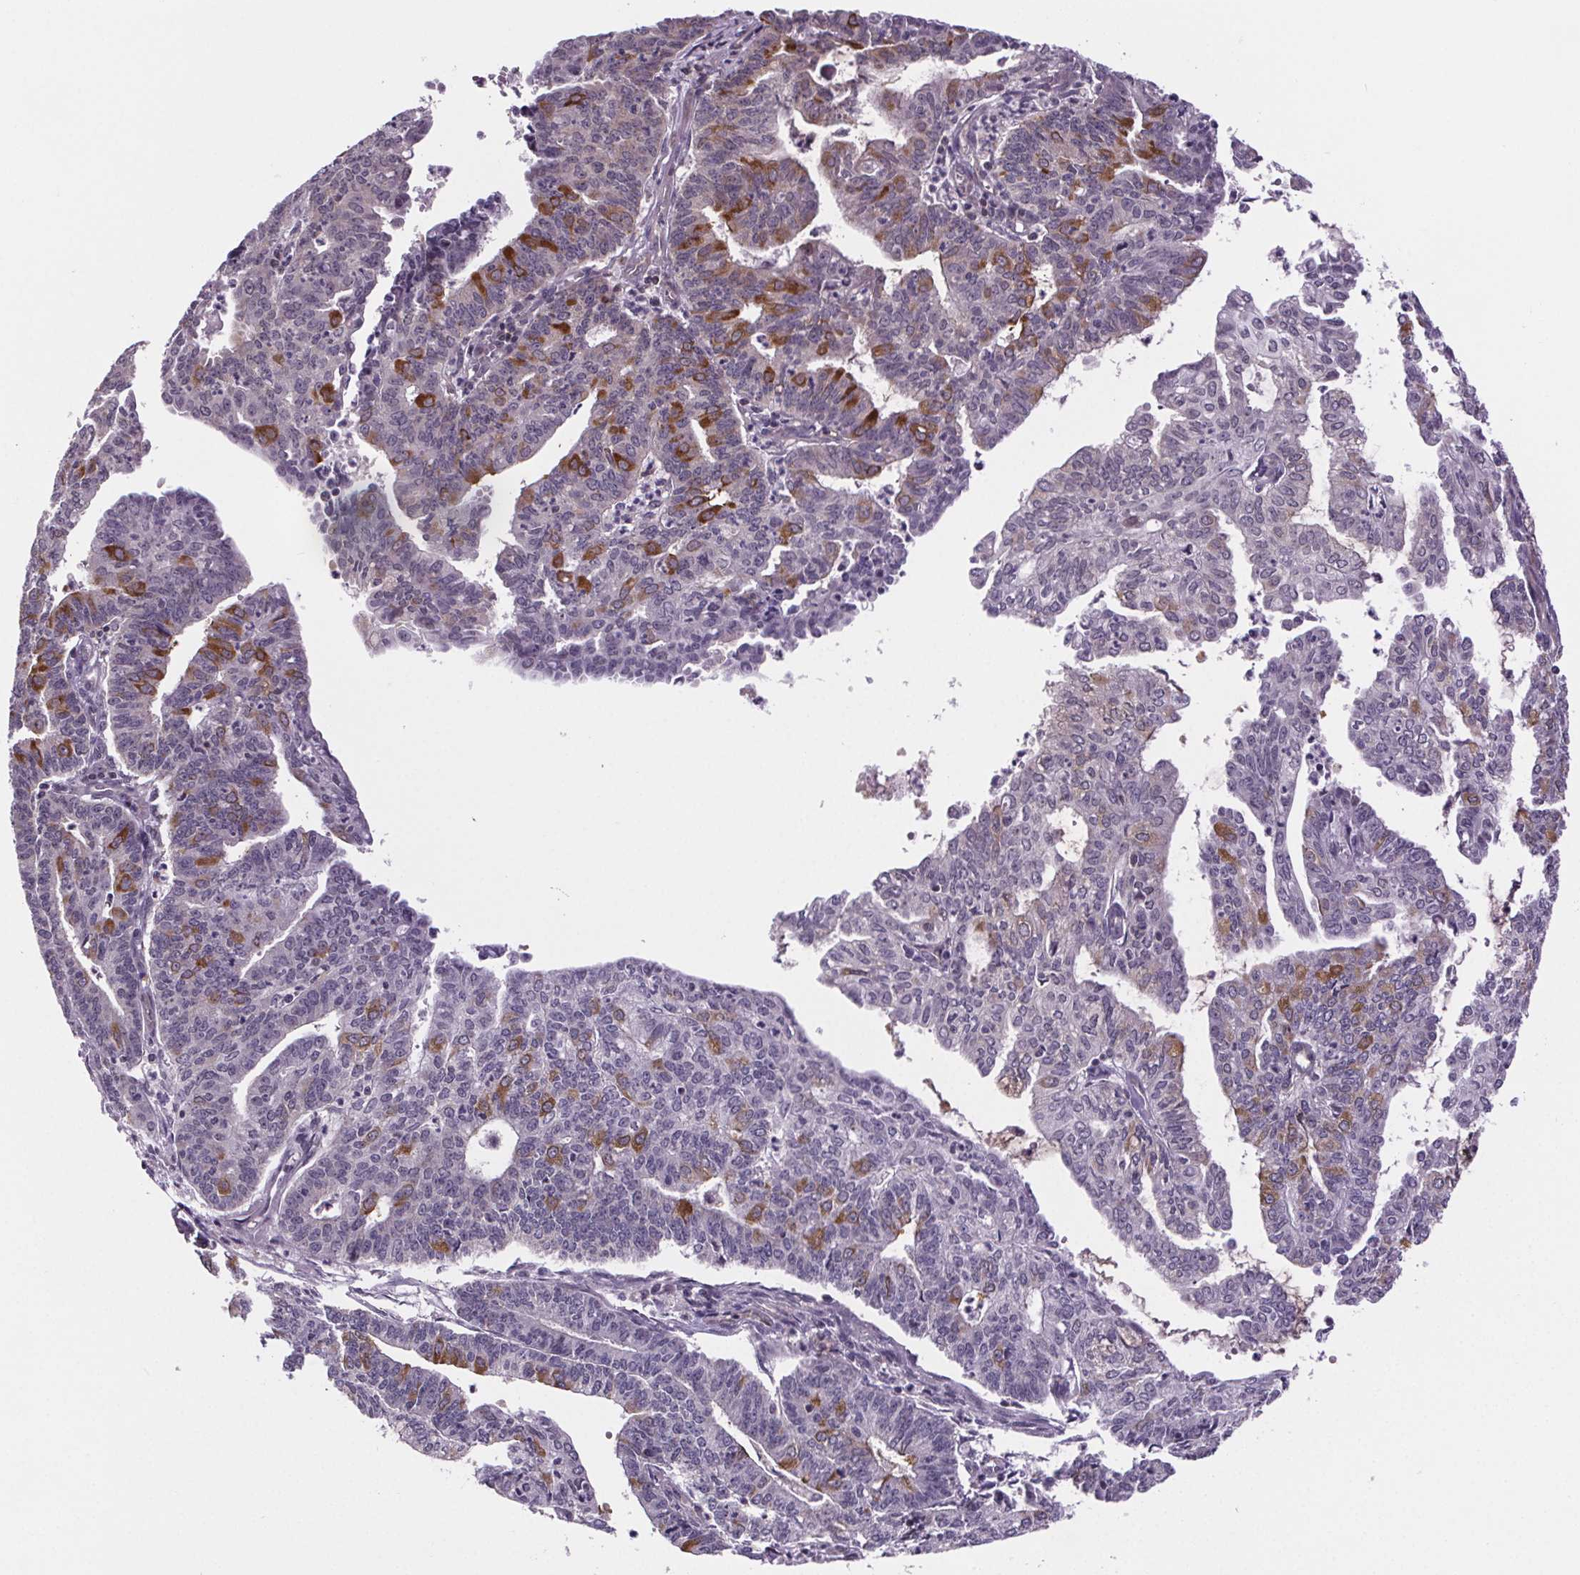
{"staining": {"intensity": "moderate", "quantity": "<25%", "location": "cytoplasmic/membranous"}, "tissue": "endometrial cancer", "cell_type": "Tumor cells", "image_type": "cancer", "snomed": [{"axis": "morphology", "description": "Adenocarcinoma, NOS"}, {"axis": "topography", "description": "Endometrium"}], "caption": "Endometrial cancer tissue reveals moderate cytoplasmic/membranous staining in about <25% of tumor cells, visualized by immunohistochemistry. The protein of interest is shown in brown color, while the nuclei are stained blue.", "gene": "TTC12", "patient": {"sex": "female", "age": 61}}